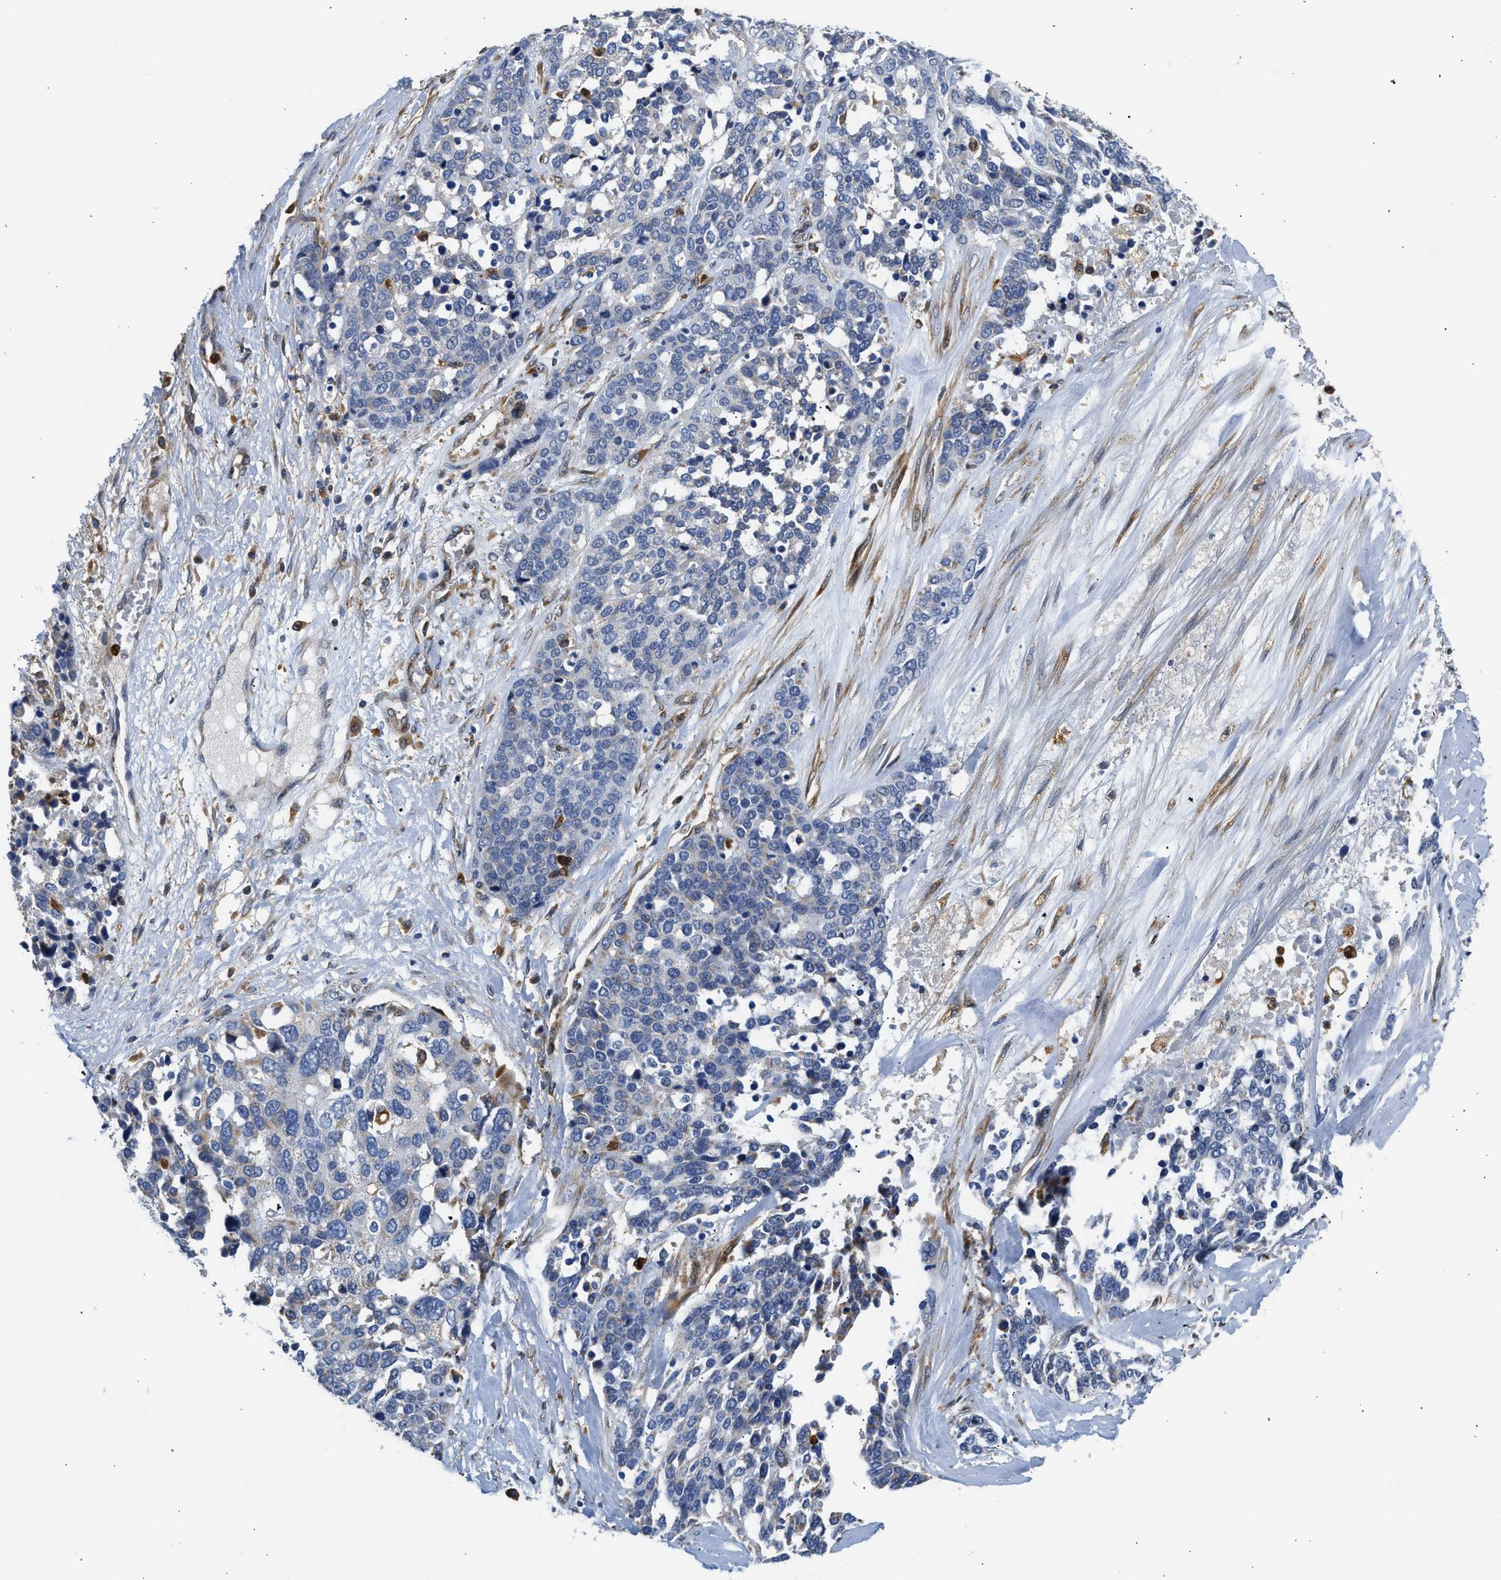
{"staining": {"intensity": "negative", "quantity": "none", "location": "none"}, "tissue": "ovarian cancer", "cell_type": "Tumor cells", "image_type": "cancer", "snomed": [{"axis": "morphology", "description": "Cystadenocarcinoma, serous, NOS"}, {"axis": "topography", "description": "Ovary"}], "caption": "The micrograph exhibits no staining of tumor cells in serous cystadenocarcinoma (ovarian).", "gene": "RAB31", "patient": {"sex": "female", "age": 44}}